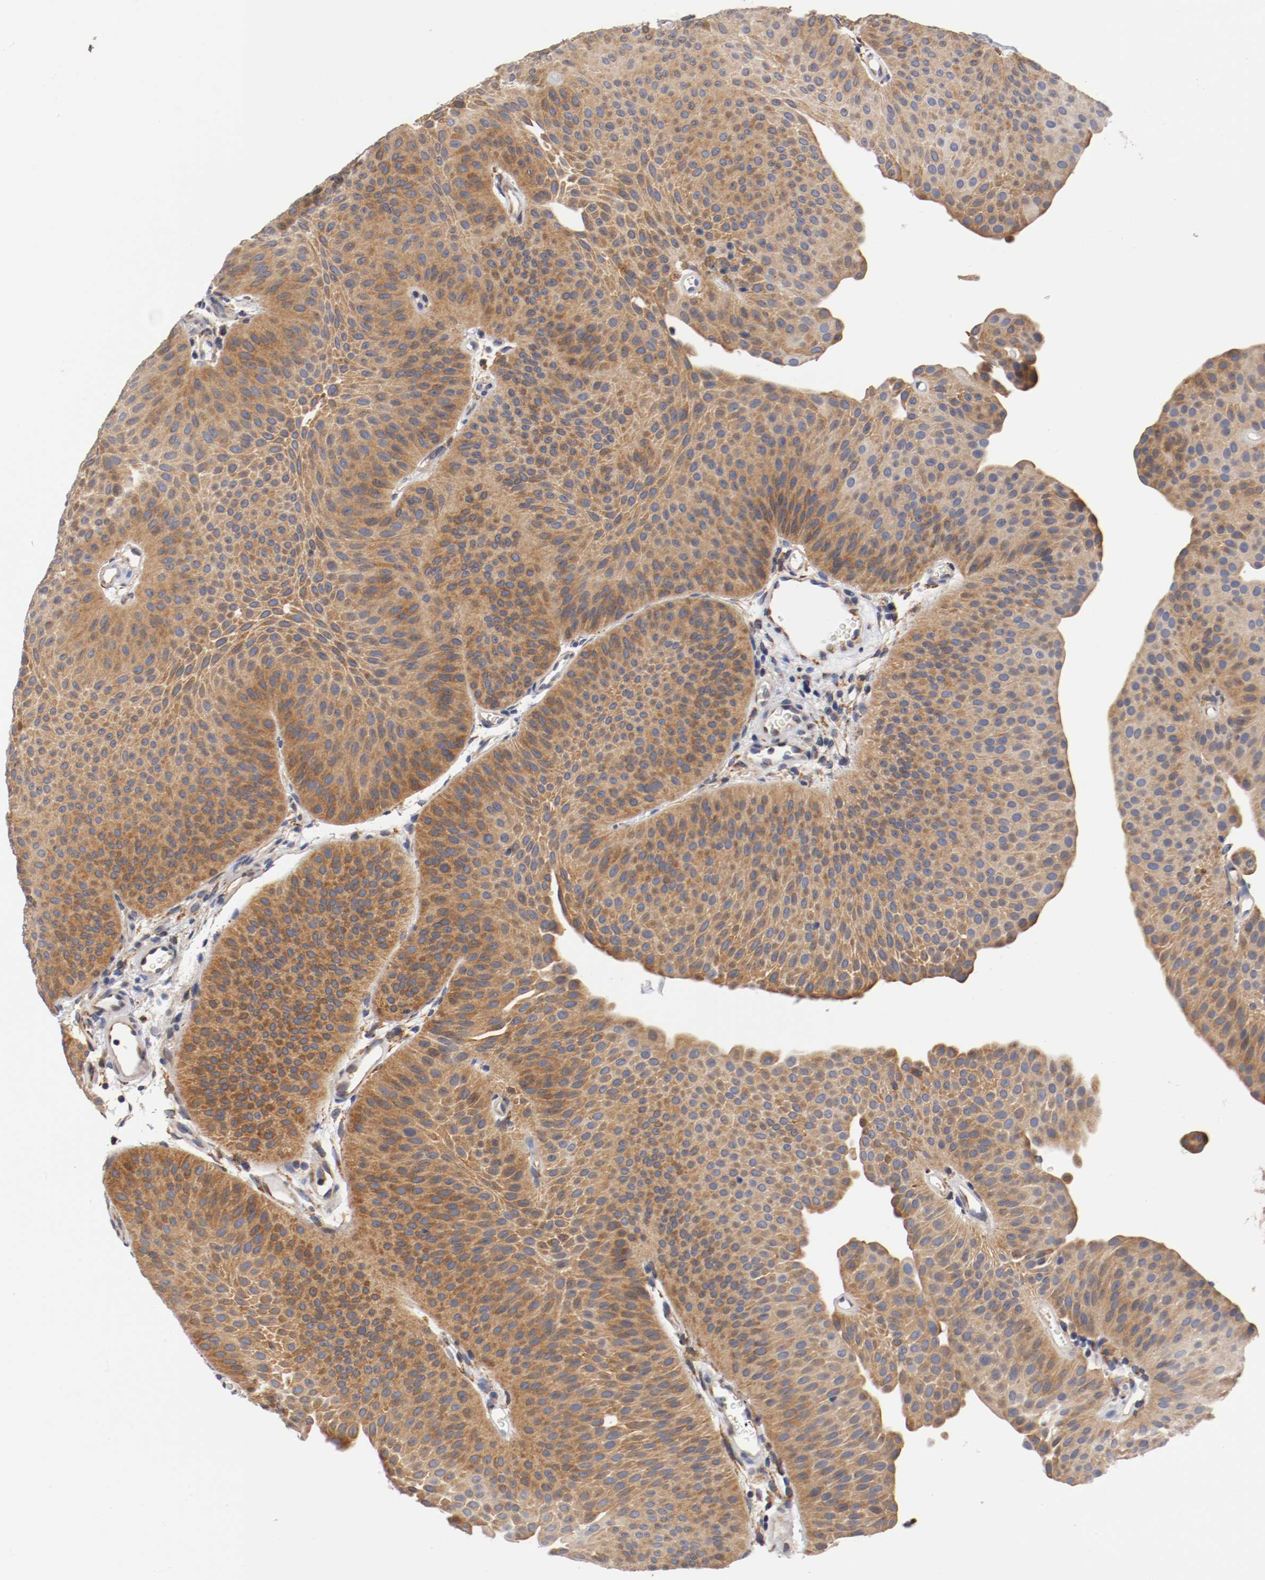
{"staining": {"intensity": "strong", "quantity": ">75%", "location": "cytoplasmic/membranous"}, "tissue": "urothelial cancer", "cell_type": "Tumor cells", "image_type": "cancer", "snomed": [{"axis": "morphology", "description": "Urothelial carcinoma, Low grade"}, {"axis": "topography", "description": "Urinary bladder"}], "caption": "Human urothelial cancer stained for a protein (brown) demonstrates strong cytoplasmic/membranous positive positivity in approximately >75% of tumor cells.", "gene": "TNFSF13", "patient": {"sex": "female", "age": 60}}